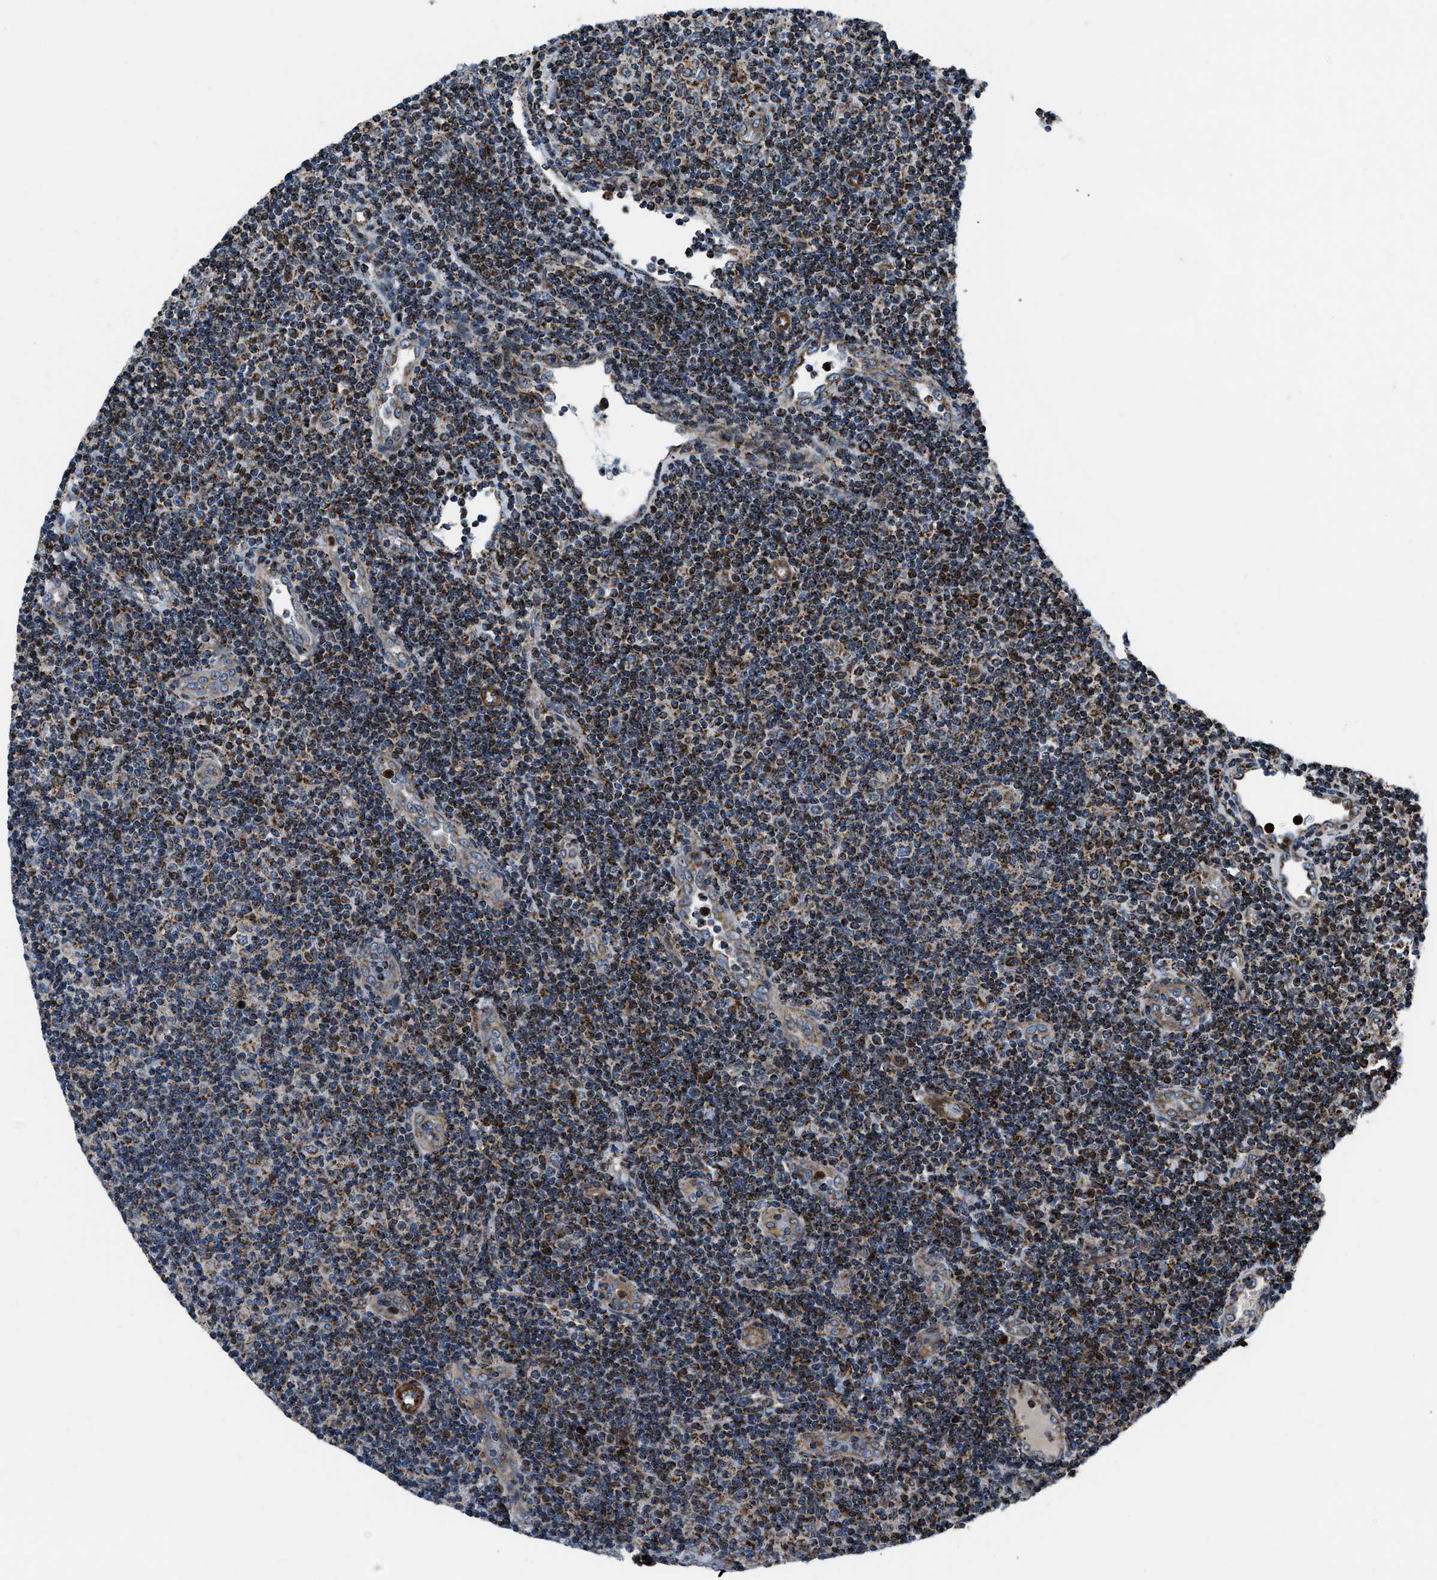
{"staining": {"intensity": "strong", "quantity": ">75%", "location": "cytoplasmic/membranous"}, "tissue": "lymphoma", "cell_type": "Tumor cells", "image_type": "cancer", "snomed": [{"axis": "morphology", "description": "Malignant lymphoma, non-Hodgkin's type, Low grade"}, {"axis": "topography", "description": "Lymph node"}], "caption": "Immunohistochemical staining of human malignant lymphoma, non-Hodgkin's type (low-grade) exhibits high levels of strong cytoplasmic/membranous positivity in approximately >75% of tumor cells.", "gene": "GSDME", "patient": {"sex": "male", "age": 83}}